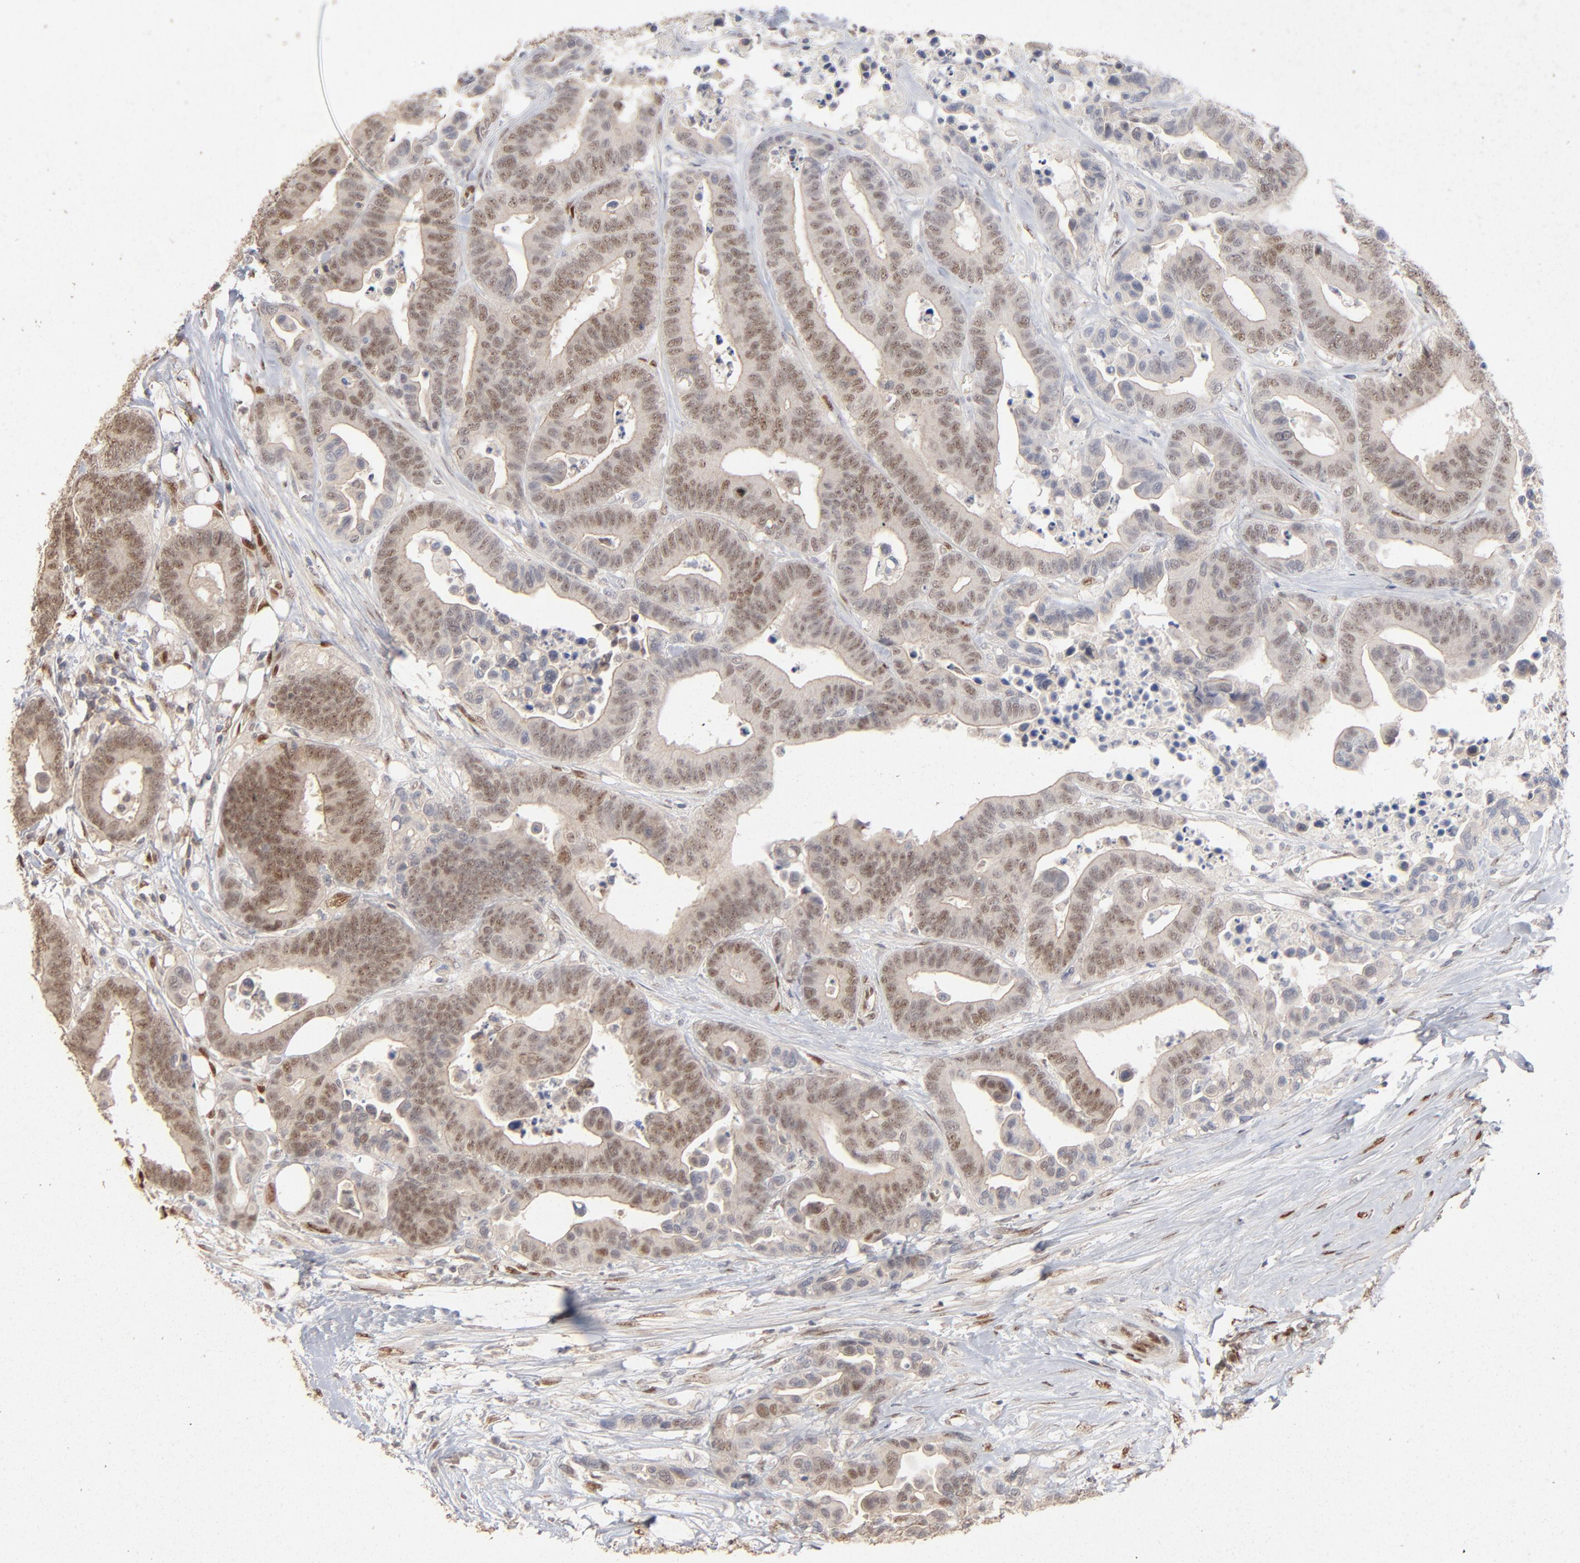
{"staining": {"intensity": "moderate", "quantity": ">75%", "location": "nuclear"}, "tissue": "colorectal cancer", "cell_type": "Tumor cells", "image_type": "cancer", "snomed": [{"axis": "morphology", "description": "Adenocarcinoma, NOS"}, {"axis": "topography", "description": "Colon"}], "caption": "About >75% of tumor cells in human colorectal cancer show moderate nuclear protein expression as visualized by brown immunohistochemical staining.", "gene": "NFIB", "patient": {"sex": "male", "age": 82}}